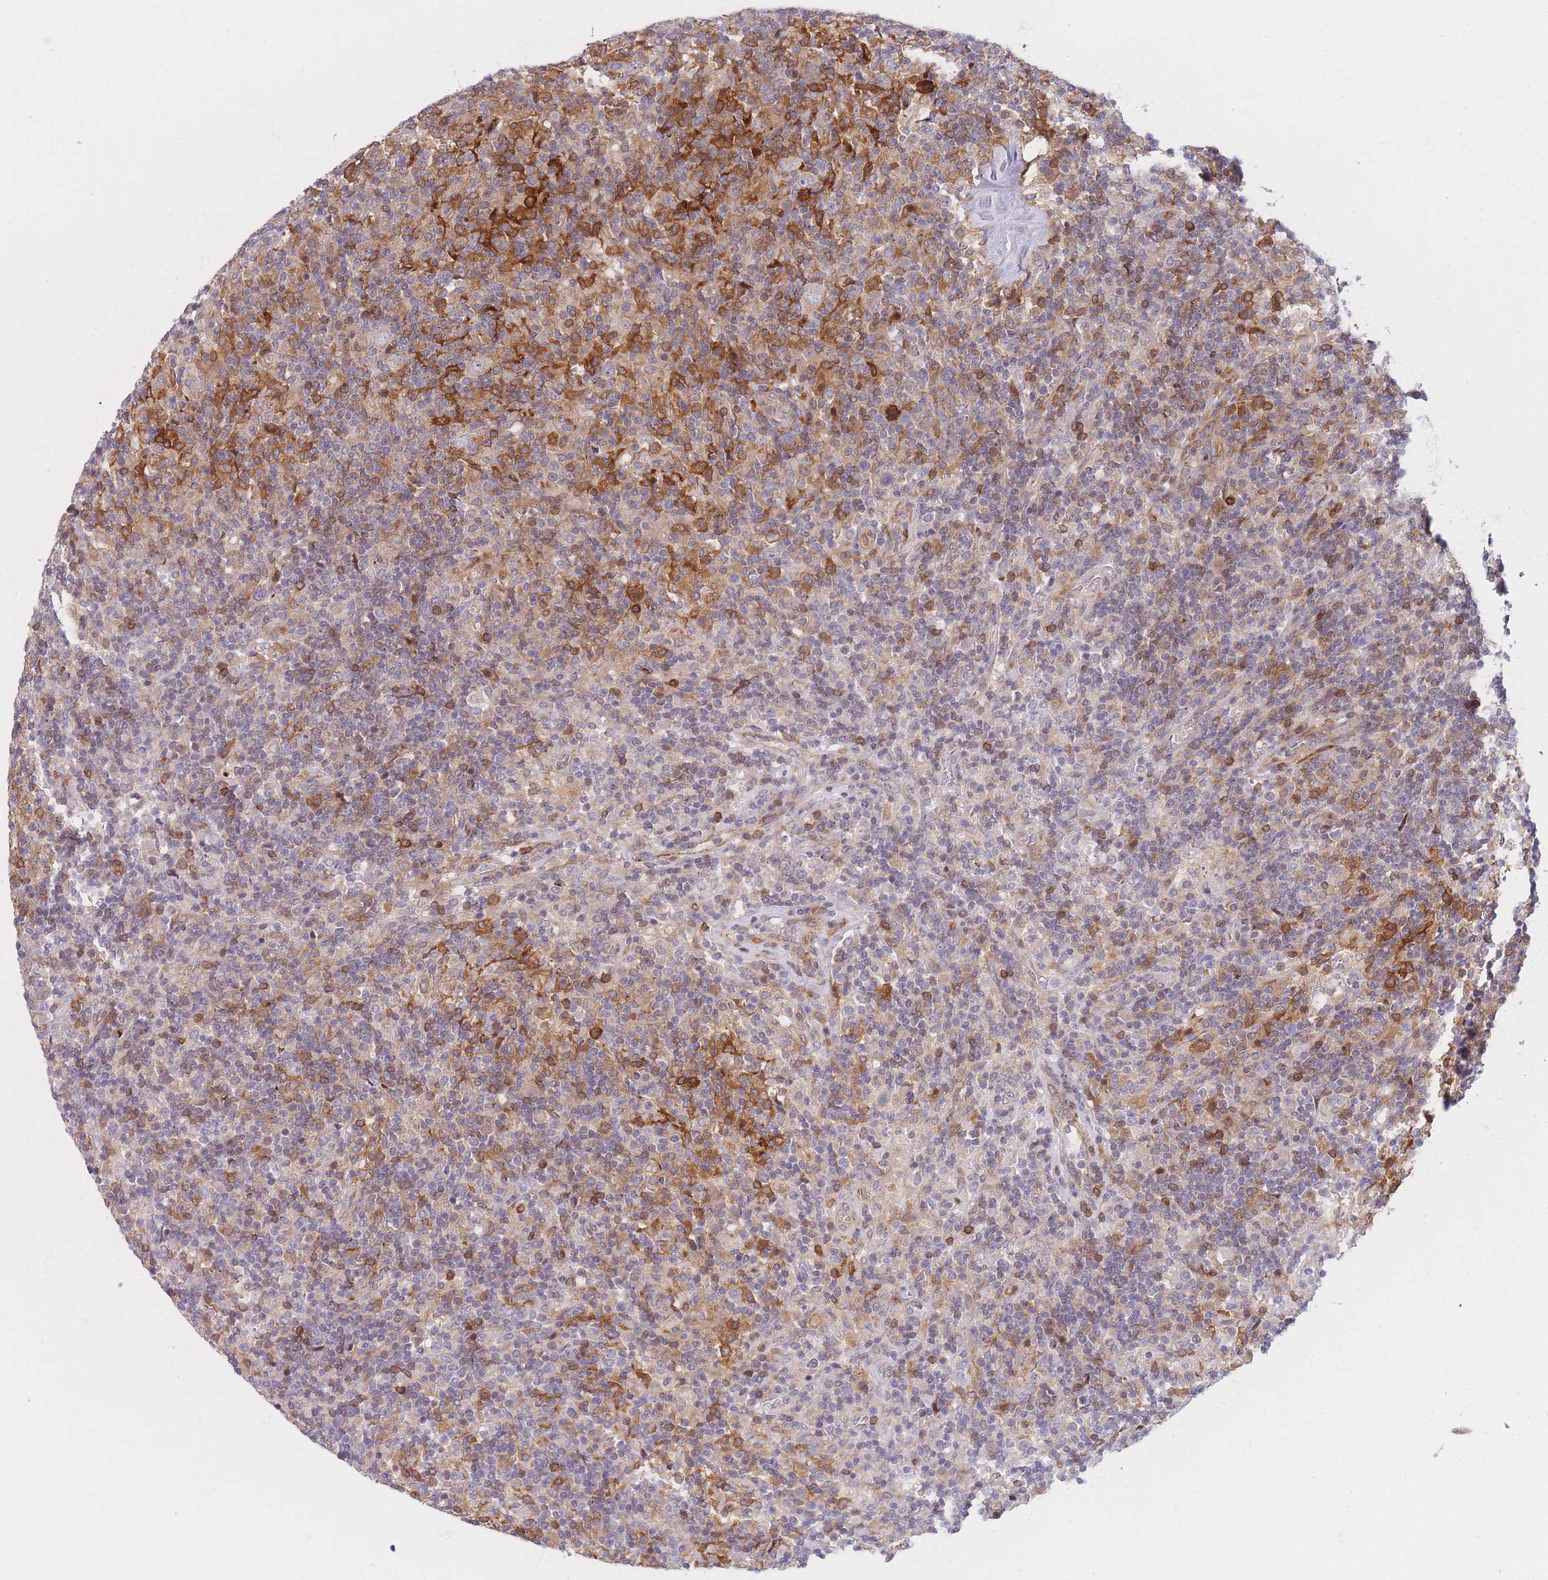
{"staining": {"intensity": "negative", "quantity": "none", "location": "none"}, "tissue": "lymphoma", "cell_type": "Tumor cells", "image_type": "cancer", "snomed": [{"axis": "morphology", "description": "Hodgkin's disease, NOS"}, {"axis": "topography", "description": "Lymph node"}], "caption": "DAB immunohistochemical staining of human Hodgkin's disease shows no significant expression in tumor cells.", "gene": "PDE4A", "patient": {"sex": "male", "age": 70}}